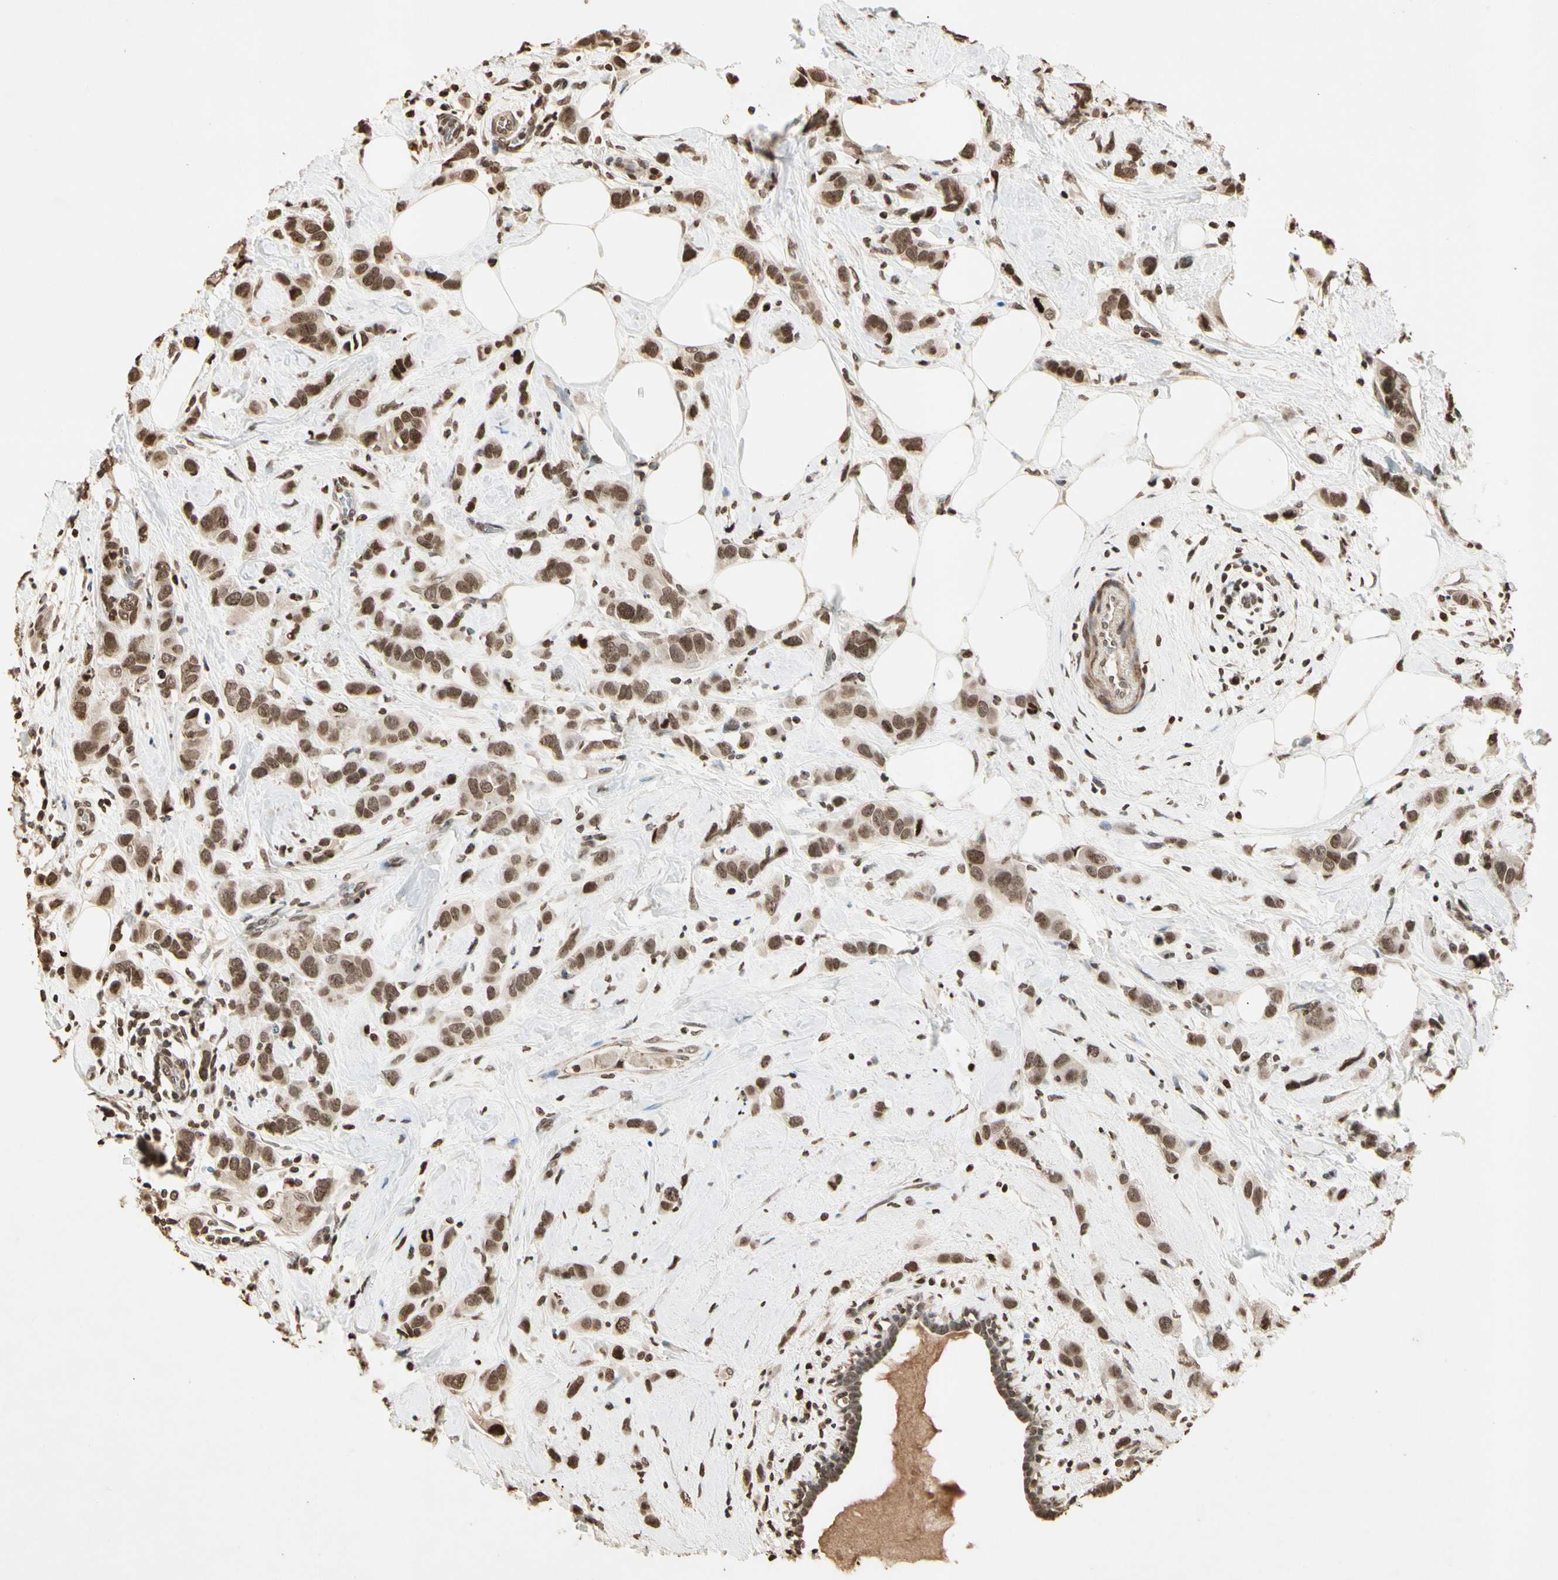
{"staining": {"intensity": "moderate", "quantity": ">75%", "location": "nuclear"}, "tissue": "breast cancer", "cell_type": "Tumor cells", "image_type": "cancer", "snomed": [{"axis": "morphology", "description": "Normal tissue, NOS"}, {"axis": "morphology", "description": "Duct carcinoma"}, {"axis": "topography", "description": "Breast"}], "caption": "Immunohistochemical staining of human breast cancer (intraductal carcinoma) shows medium levels of moderate nuclear protein staining in approximately >75% of tumor cells.", "gene": "TOP1", "patient": {"sex": "female", "age": 50}}